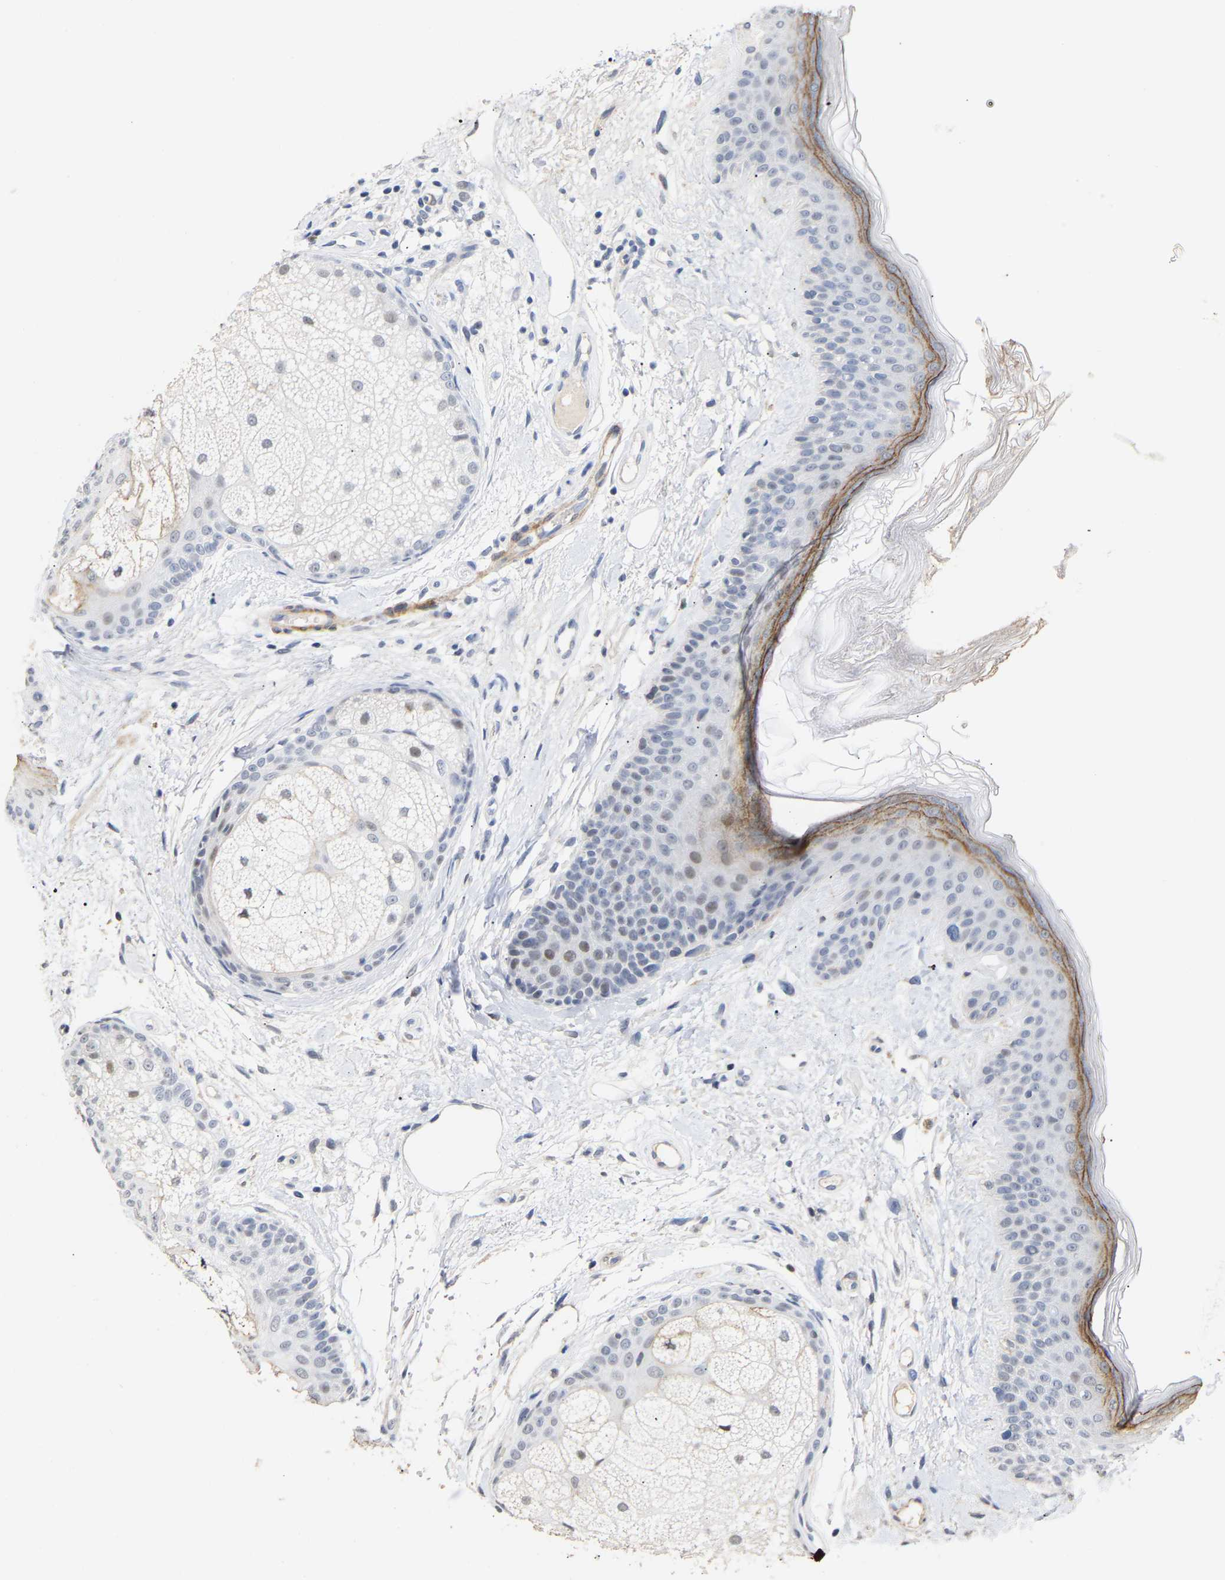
{"staining": {"intensity": "moderate", "quantity": "<25%", "location": "nuclear"}, "tissue": "oral mucosa", "cell_type": "Squamous epithelial cells", "image_type": "normal", "snomed": [{"axis": "morphology", "description": "Normal tissue, NOS"}, {"axis": "topography", "description": "Skin"}, {"axis": "topography", "description": "Oral tissue"}], "caption": "The photomicrograph reveals immunohistochemical staining of unremarkable oral mucosa. There is moderate nuclear expression is present in about <25% of squamous epithelial cells.", "gene": "AMPH", "patient": {"sex": "male", "age": 84}}